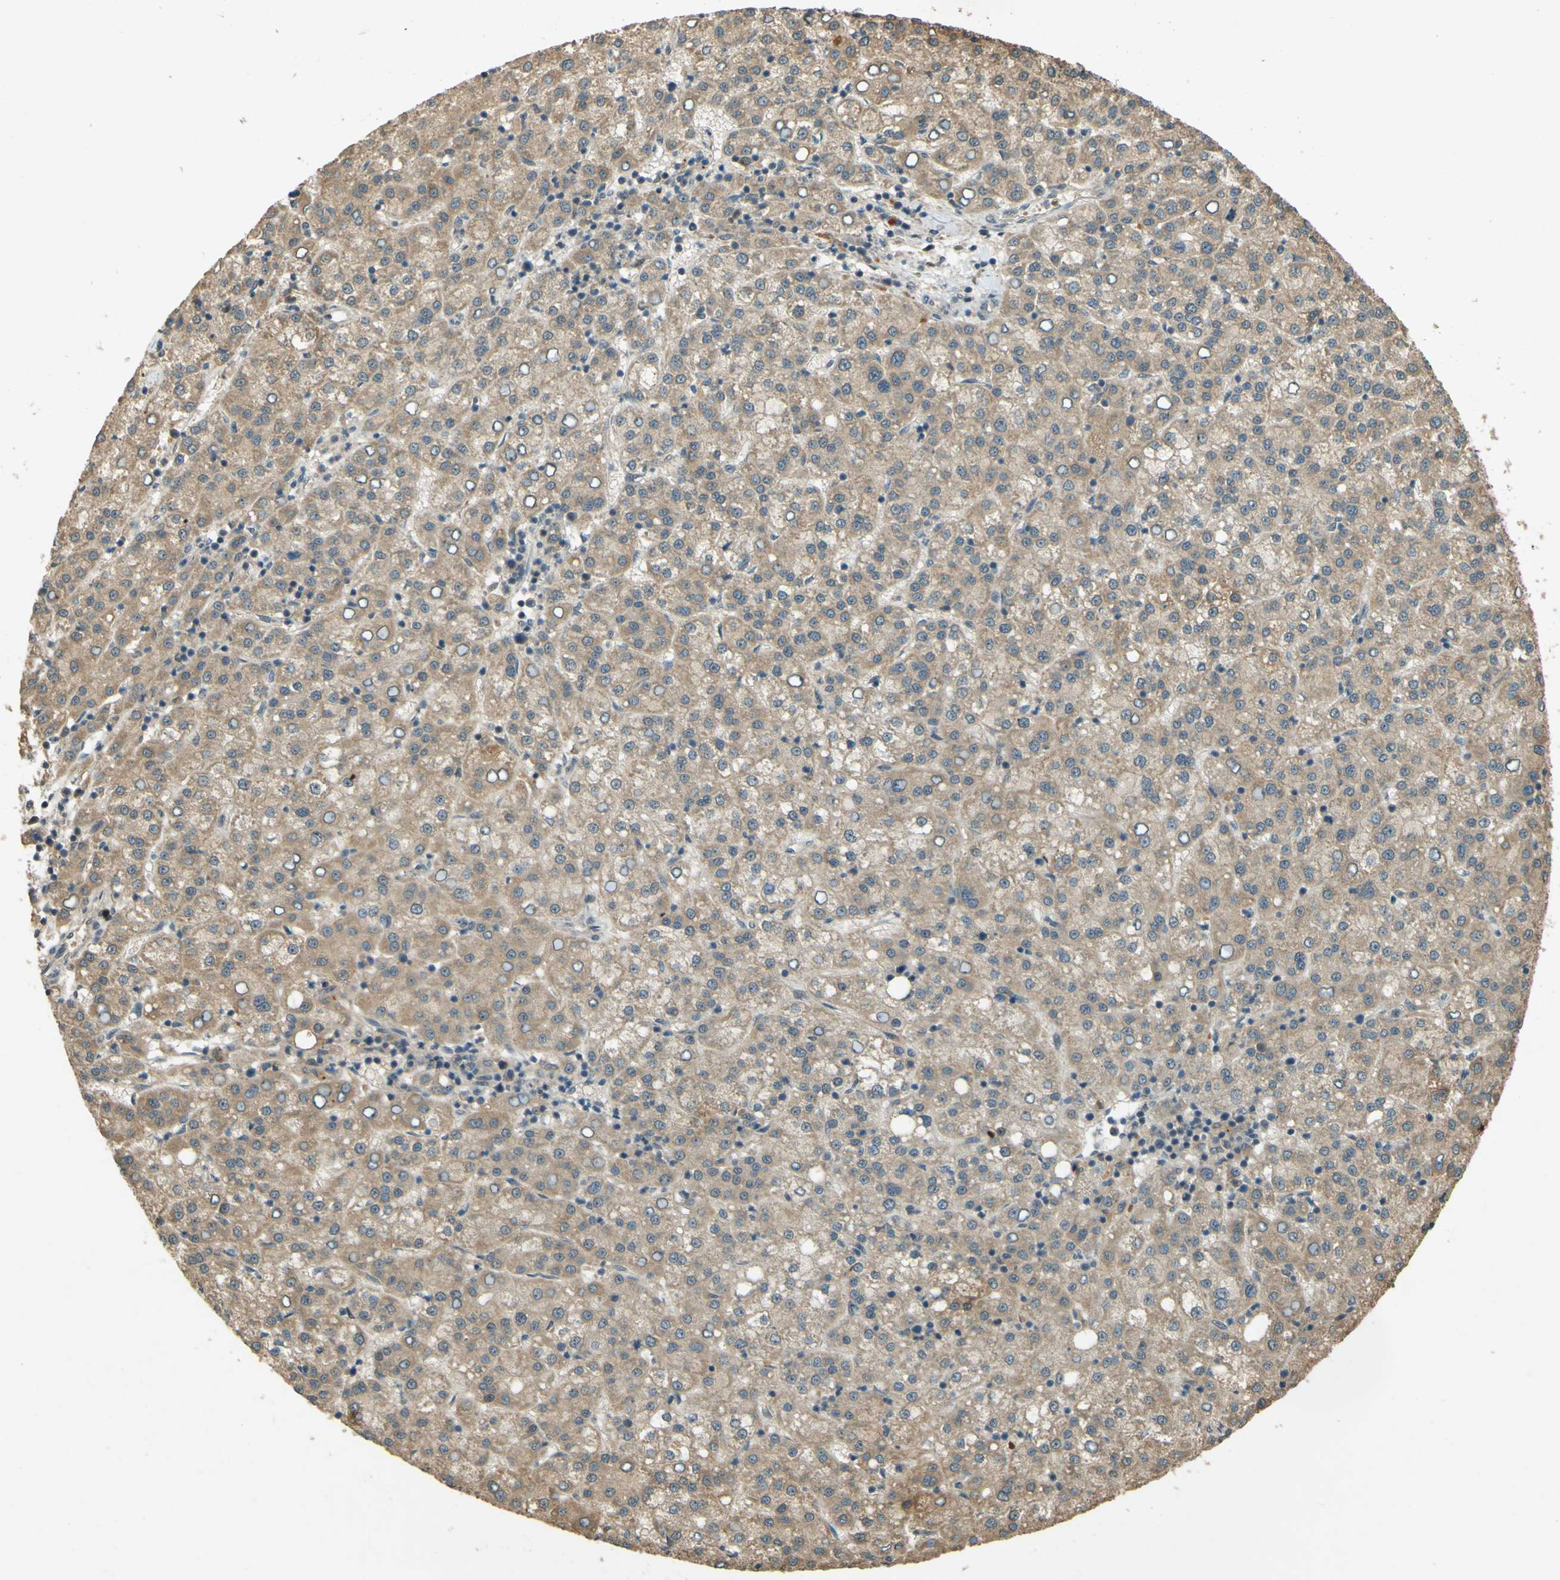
{"staining": {"intensity": "moderate", "quantity": ">75%", "location": "cytoplasmic/membranous"}, "tissue": "liver cancer", "cell_type": "Tumor cells", "image_type": "cancer", "snomed": [{"axis": "morphology", "description": "Carcinoma, Hepatocellular, NOS"}, {"axis": "topography", "description": "Liver"}], "caption": "This photomicrograph shows immunohistochemistry (IHC) staining of human liver cancer (hepatocellular carcinoma), with medium moderate cytoplasmic/membranous positivity in about >75% of tumor cells.", "gene": "MPDZ", "patient": {"sex": "female", "age": 58}}